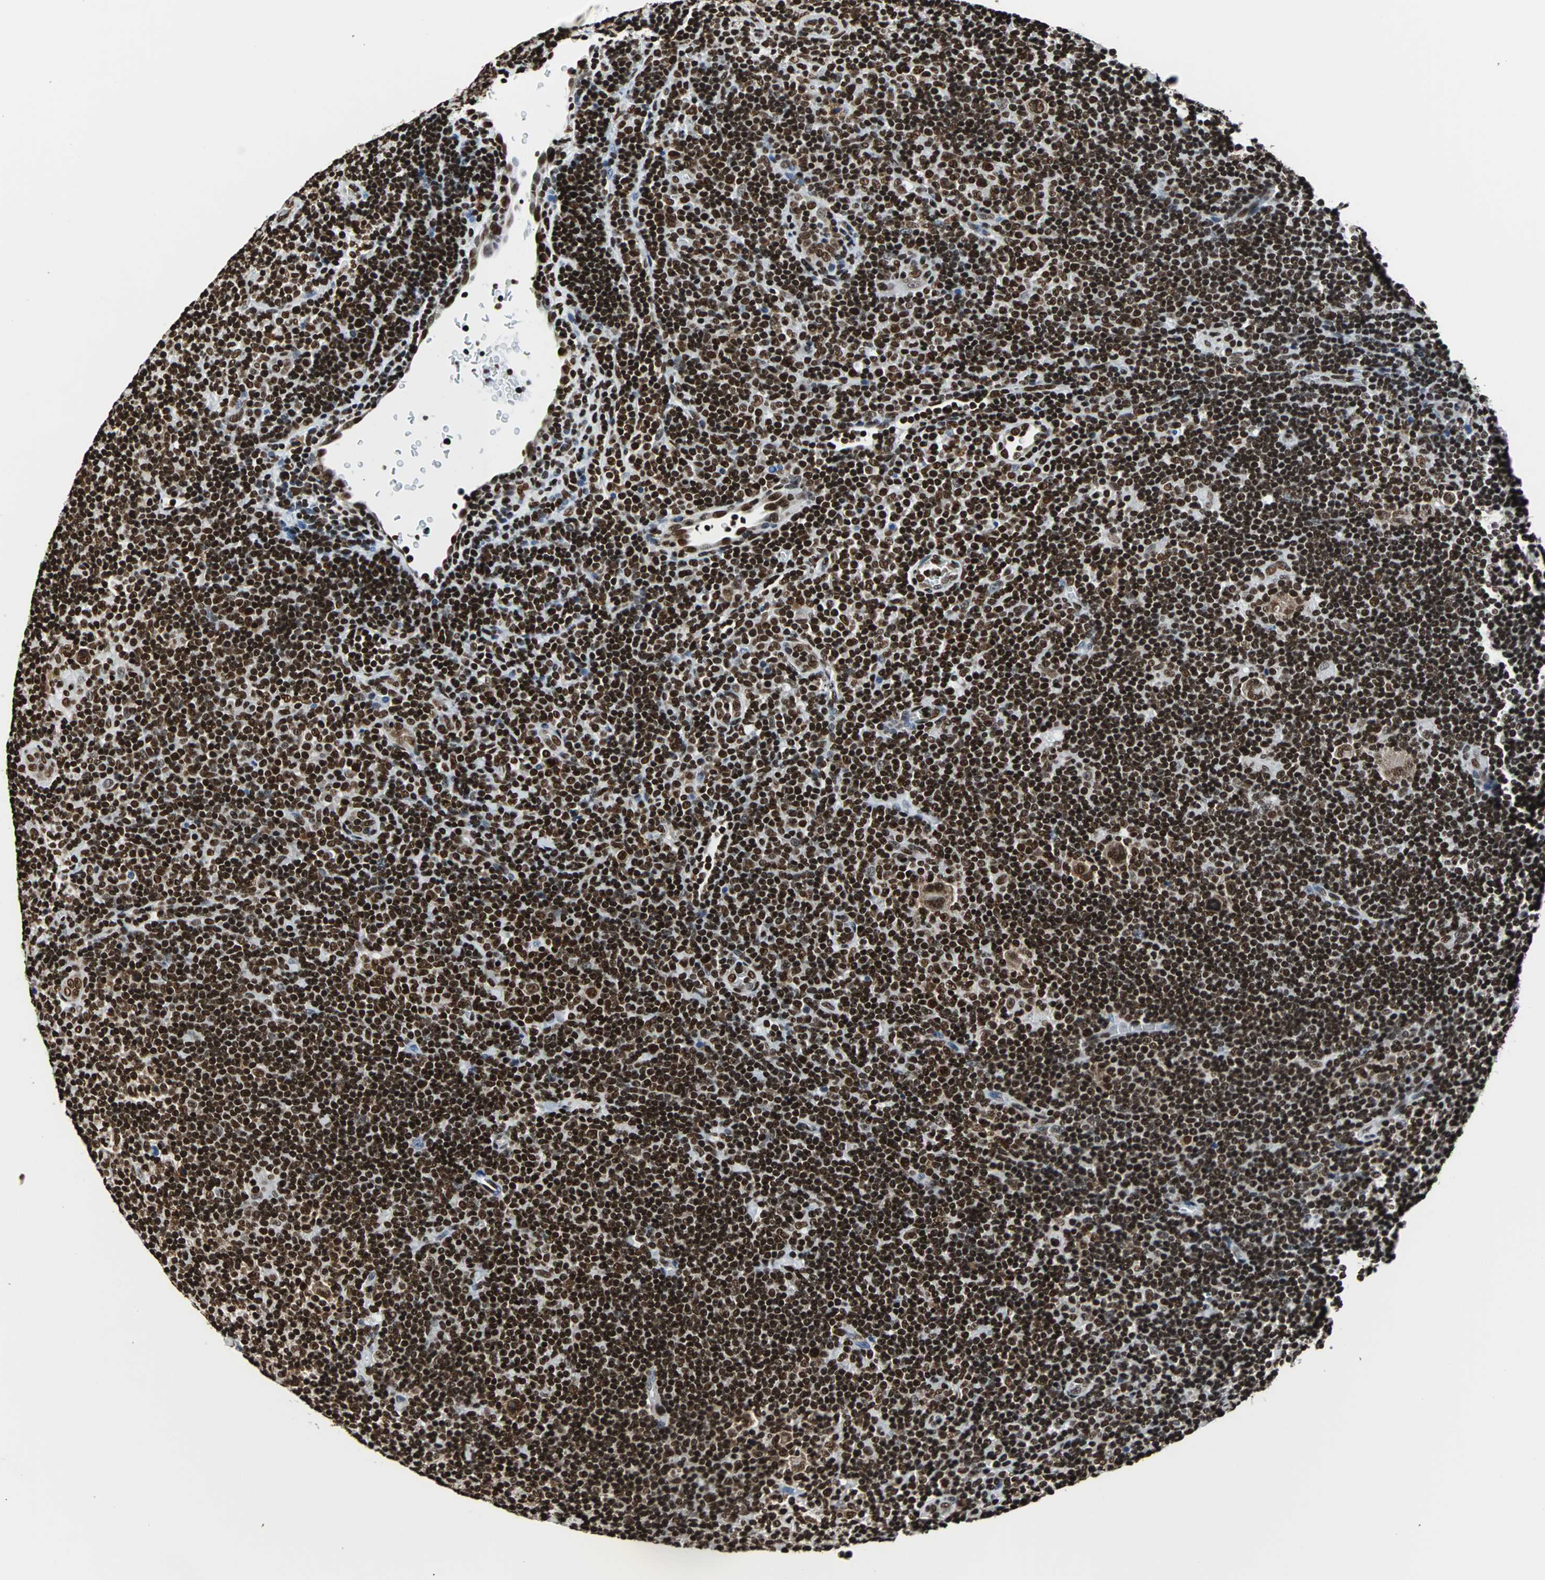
{"staining": {"intensity": "strong", "quantity": ">75%", "location": "nuclear"}, "tissue": "lymphoma", "cell_type": "Tumor cells", "image_type": "cancer", "snomed": [{"axis": "morphology", "description": "Hodgkin's disease, NOS"}, {"axis": "topography", "description": "Lymph node"}], "caption": "Lymphoma tissue reveals strong nuclear positivity in about >75% of tumor cells", "gene": "FUBP1", "patient": {"sex": "female", "age": 57}}